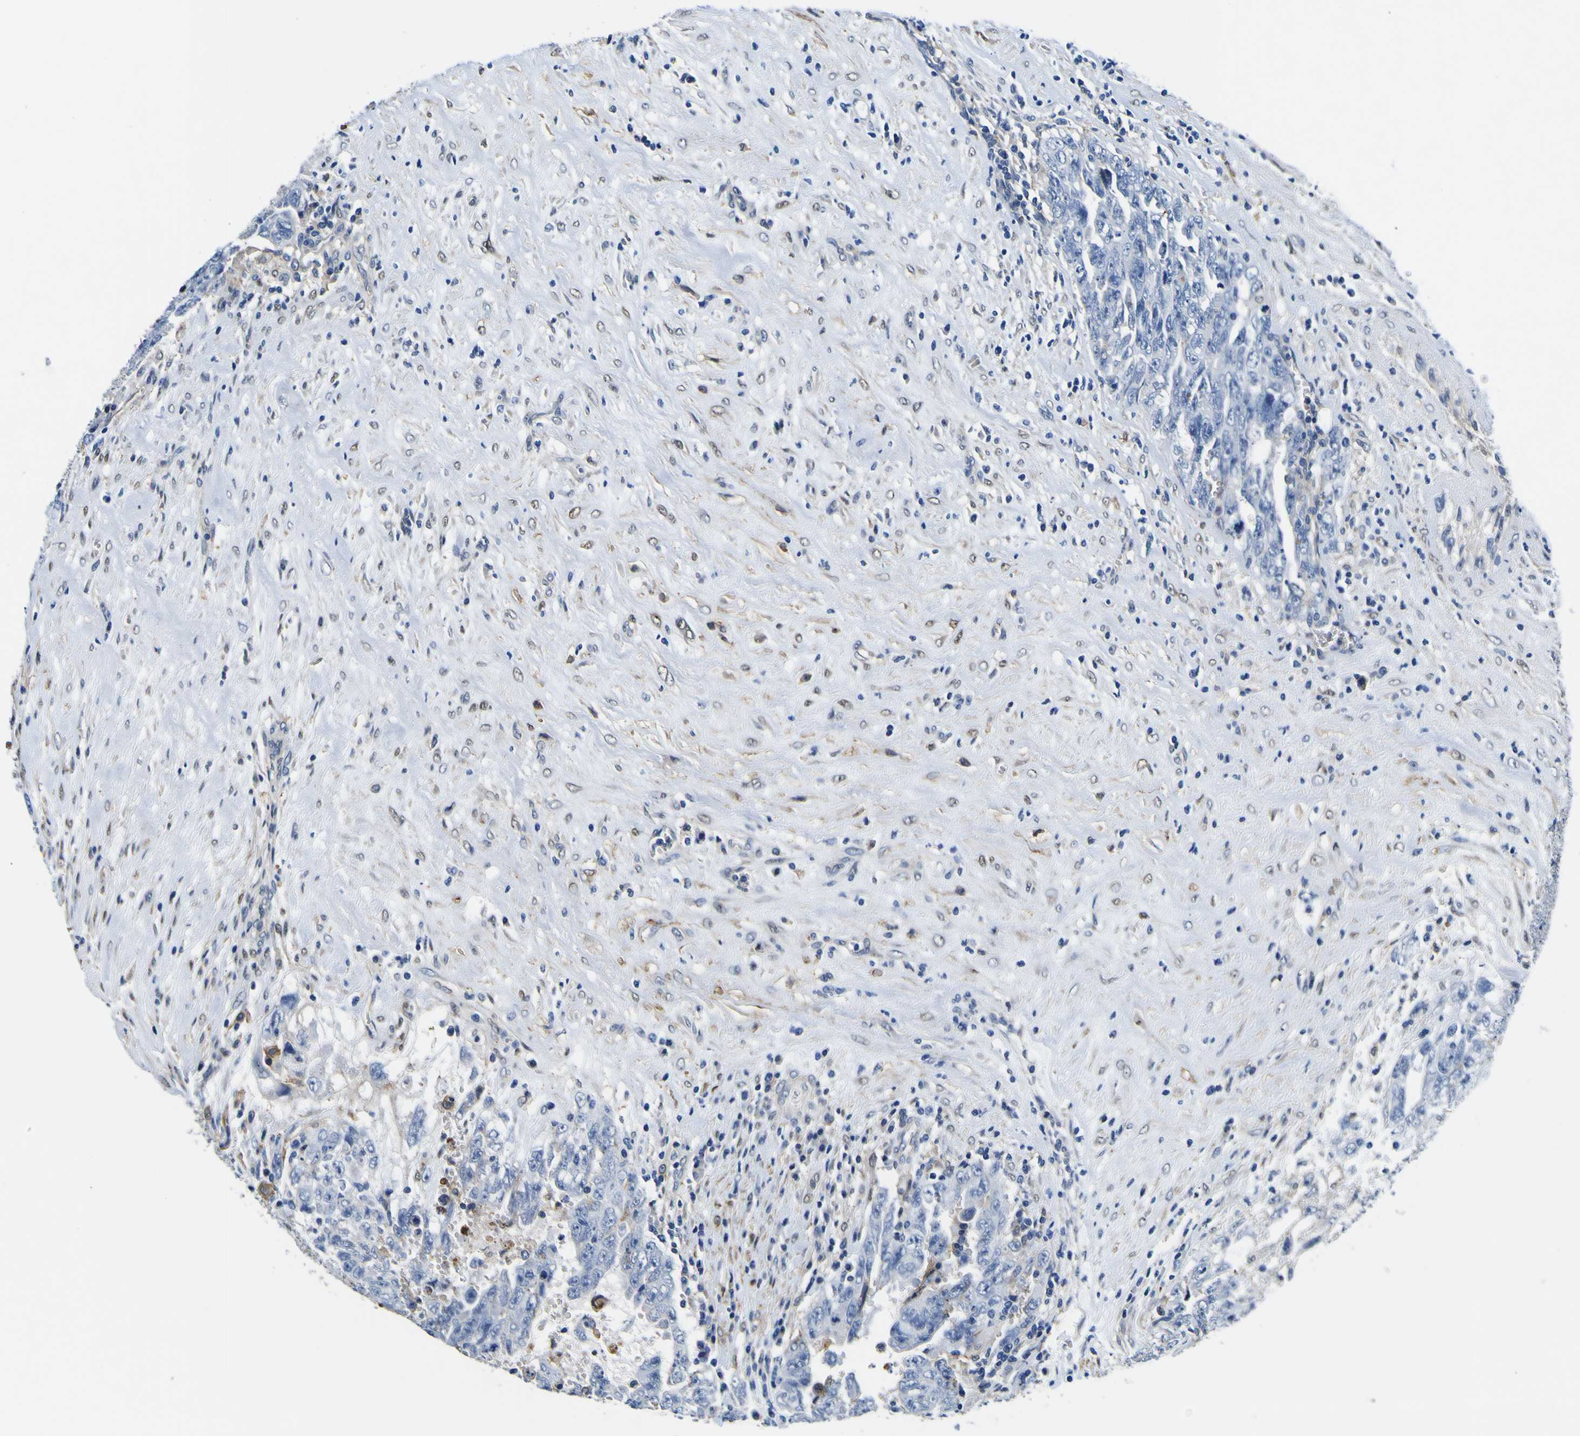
{"staining": {"intensity": "moderate", "quantity": "<25%", "location": "cytoplasmic/membranous"}, "tissue": "testis cancer", "cell_type": "Tumor cells", "image_type": "cancer", "snomed": [{"axis": "morphology", "description": "Carcinoma, Embryonal, NOS"}, {"axis": "topography", "description": "Testis"}], "caption": "Embryonal carcinoma (testis) was stained to show a protein in brown. There is low levels of moderate cytoplasmic/membranous staining in about <25% of tumor cells.", "gene": "PXDN", "patient": {"sex": "male", "age": 28}}